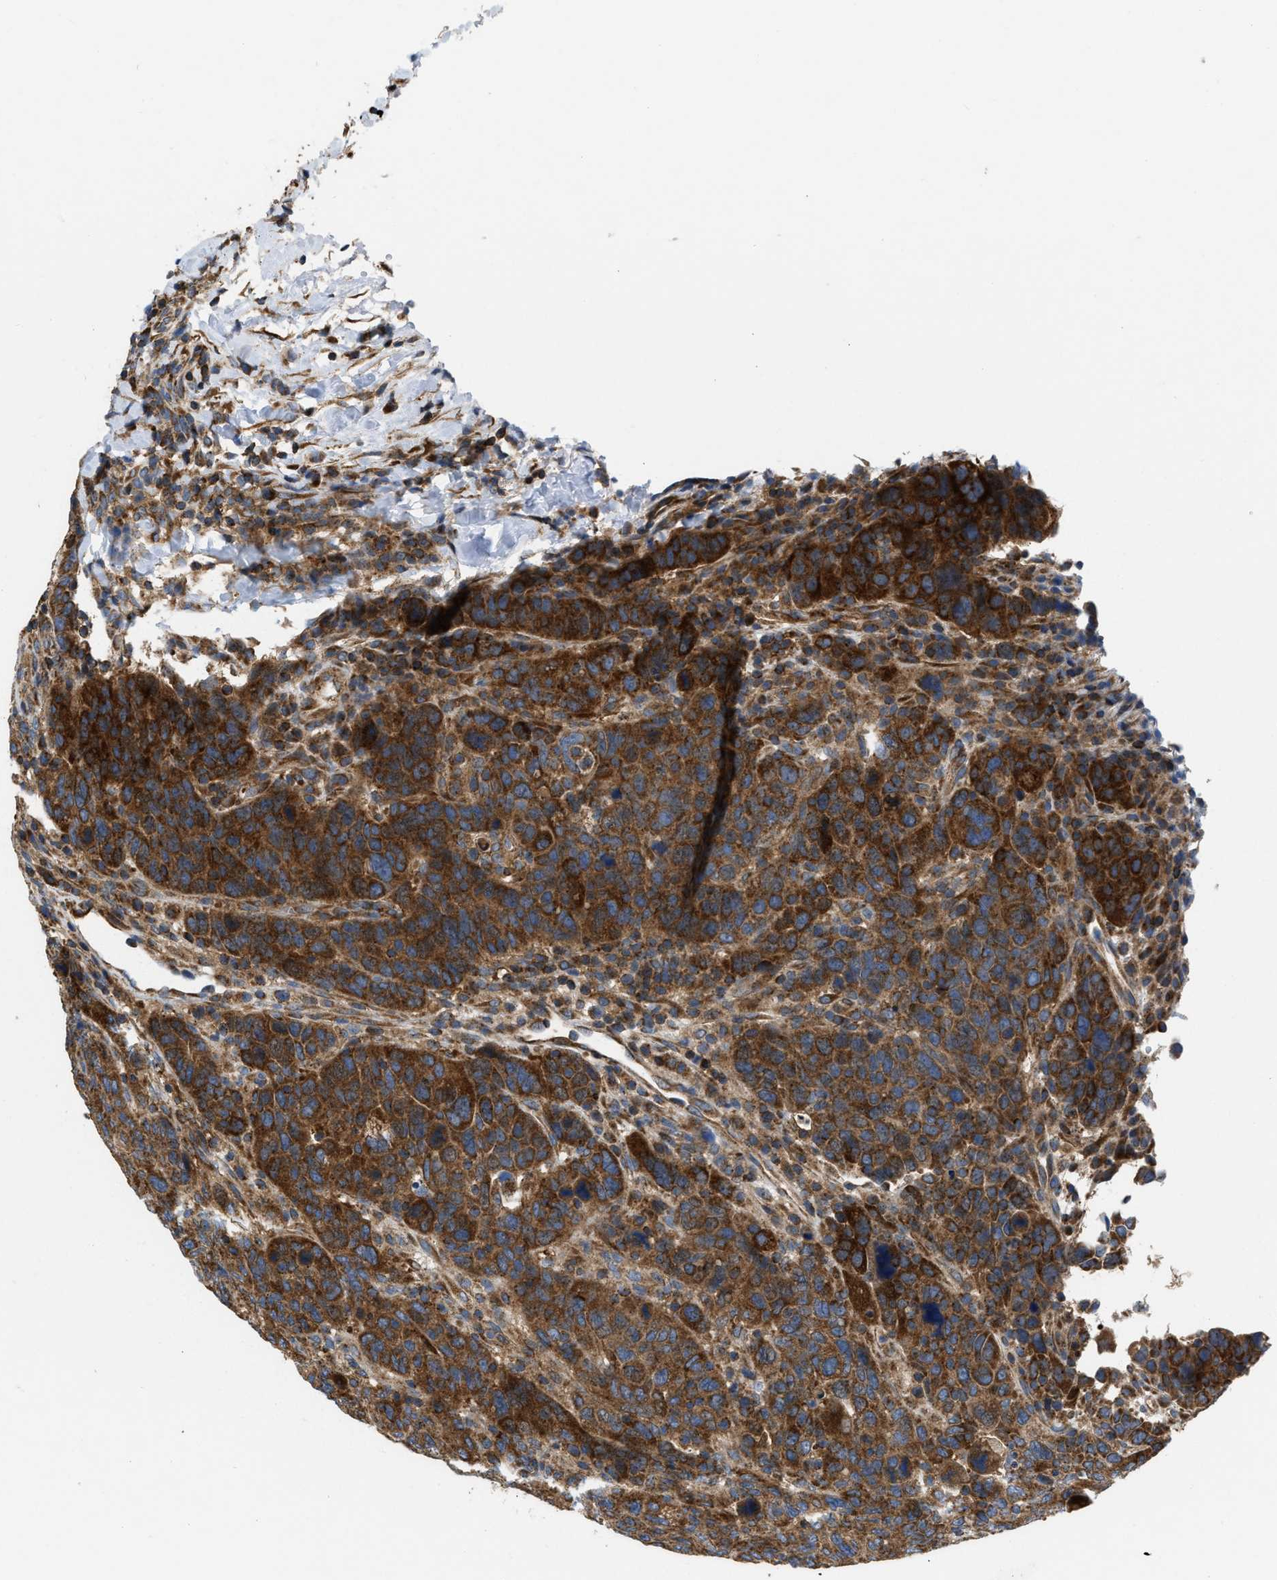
{"staining": {"intensity": "strong", "quantity": ">75%", "location": "cytoplasmic/membranous"}, "tissue": "breast cancer", "cell_type": "Tumor cells", "image_type": "cancer", "snomed": [{"axis": "morphology", "description": "Duct carcinoma"}, {"axis": "topography", "description": "Breast"}], "caption": "A brown stain highlights strong cytoplasmic/membranous expression of a protein in human breast cancer (infiltrating ductal carcinoma) tumor cells. The protein of interest is stained brown, and the nuclei are stained in blue (DAB (3,3'-diaminobenzidine) IHC with brightfield microscopy, high magnification).", "gene": "OPTN", "patient": {"sex": "female", "age": 37}}